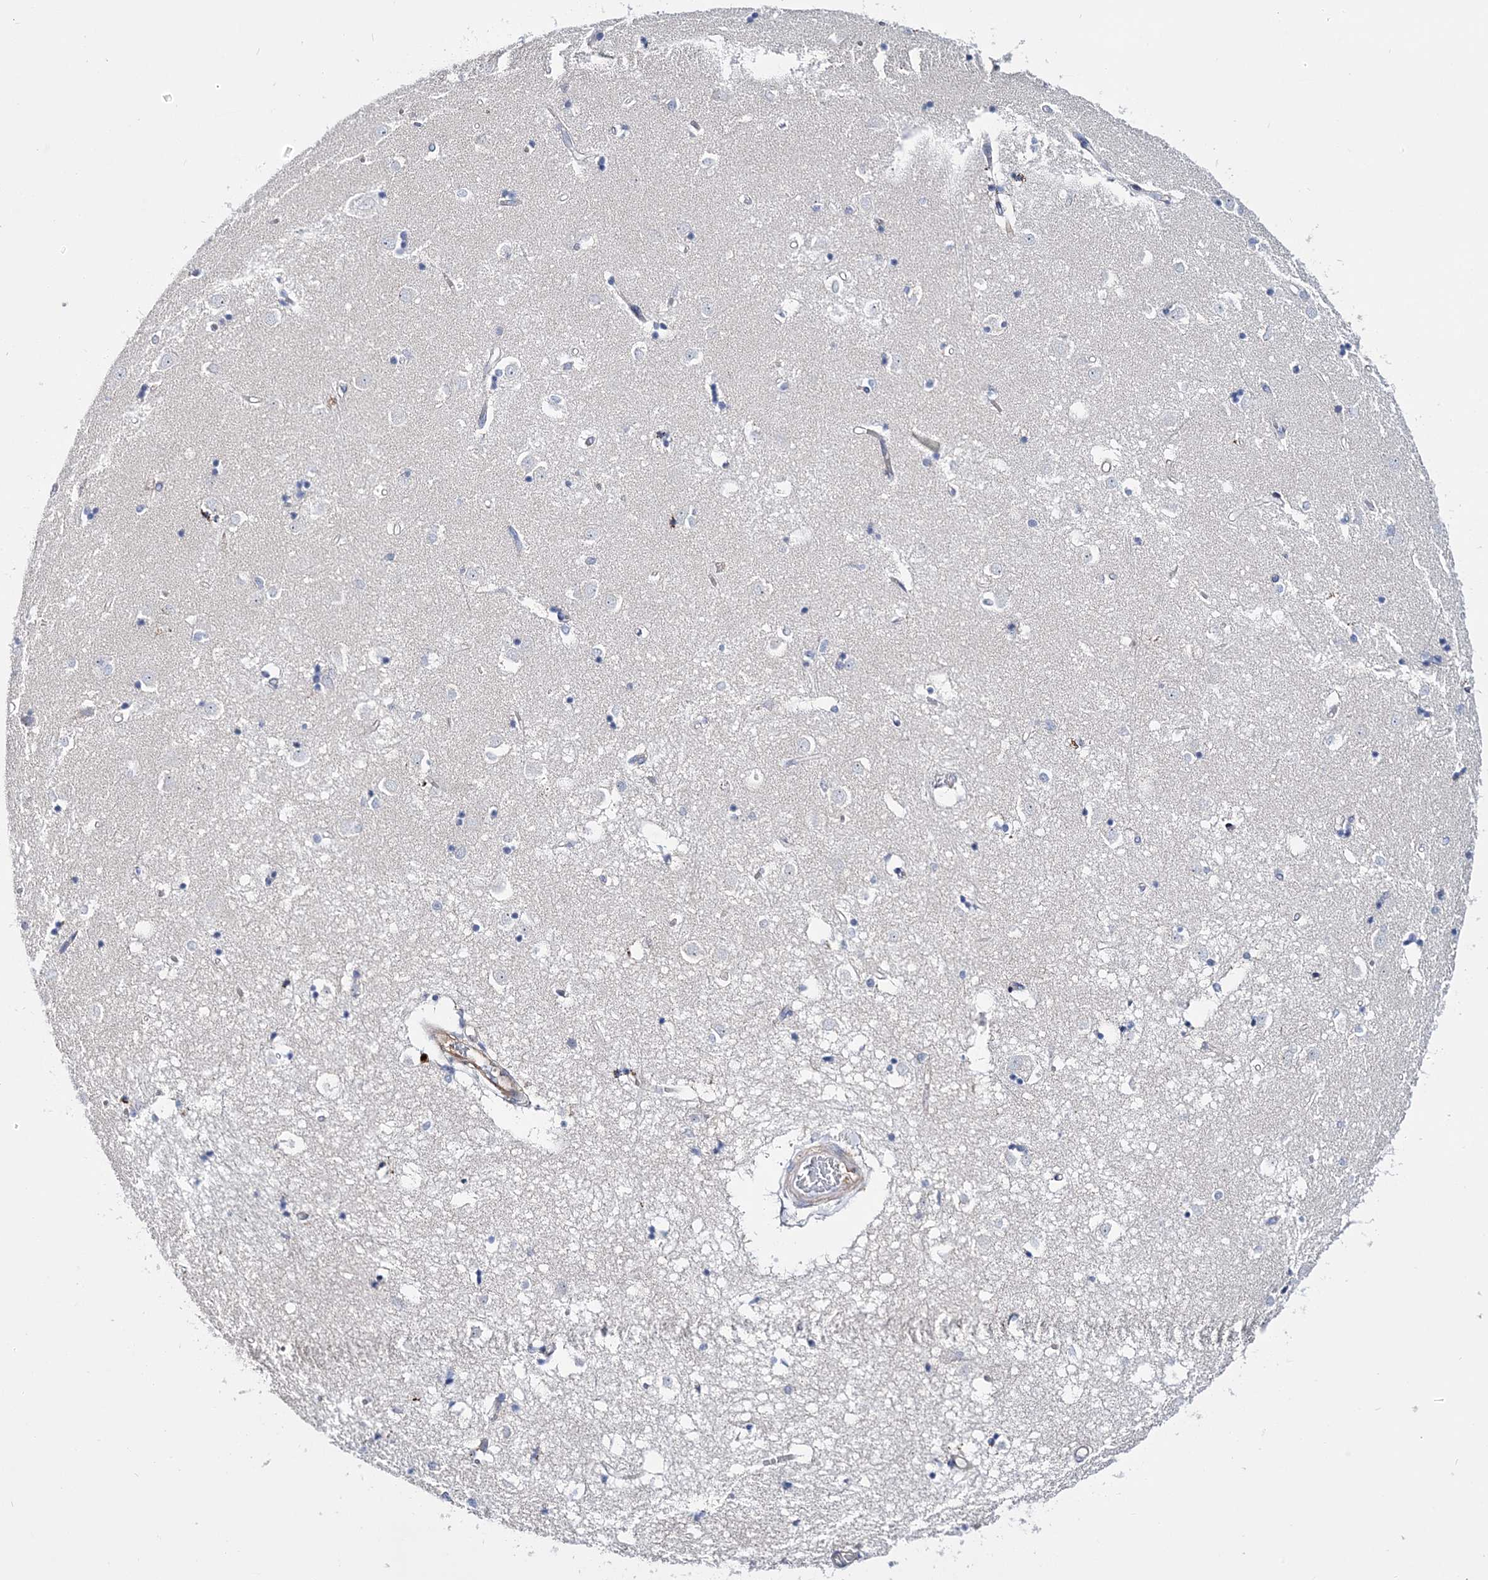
{"staining": {"intensity": "negative", "quantity": "none", "location": "none"}, "tissue": "caudate", "cell_type": "Glial cells", "image_type": "normal", "snomed": [{"axis": "morphology", "description": "Normal tissue, NOS"}, {"axis": "topography", "description": "Lateral ventricle wall"}], "caption": "This is an IHC histopathology image of benign human caudate. There is no expression in glial cells.", "gene": "ANO1", "patient": {"sex": "male", "age": 45}}